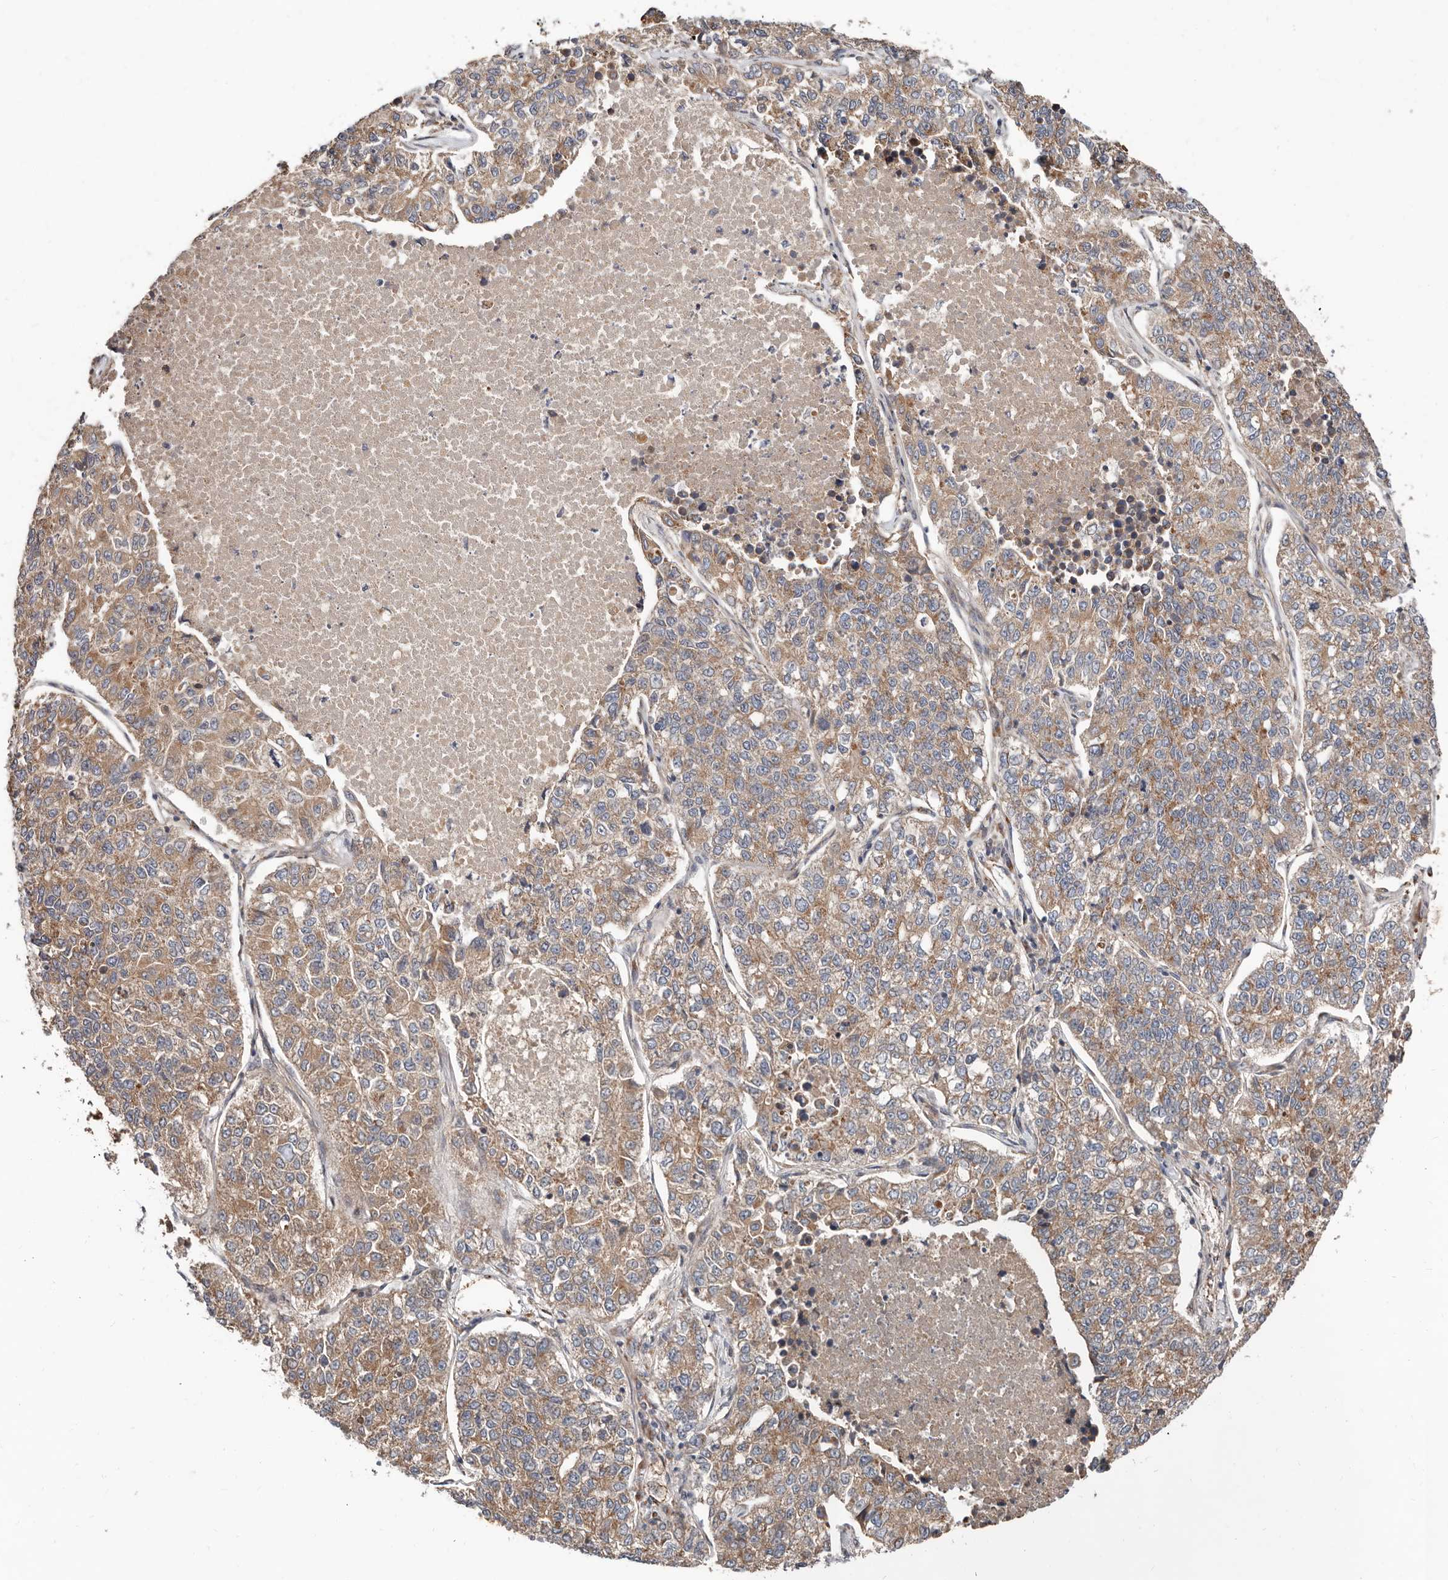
{"staining": {"intensity": "moderate", "quantity": ">75%", "location": "cytoplasmic/membranous"}, "tissue": "lung cancer", "cell_type": "Tumor cells", "image_type": "cancer", "snomed": [{"axis": "morphology", "description": "Adenocarcinoma, NOS"}, {"axis": "topography", "description": "Lung"}], "caption": "Immunohistochemistry (DAB) staining of lung cancer (adenocarcinoma) demonstrates moderate cytoplasmic/membranous protein positivity in about >75% of tumor cells.", "gene": "COG1", "patient": {"sex": "male", "age": 49}}